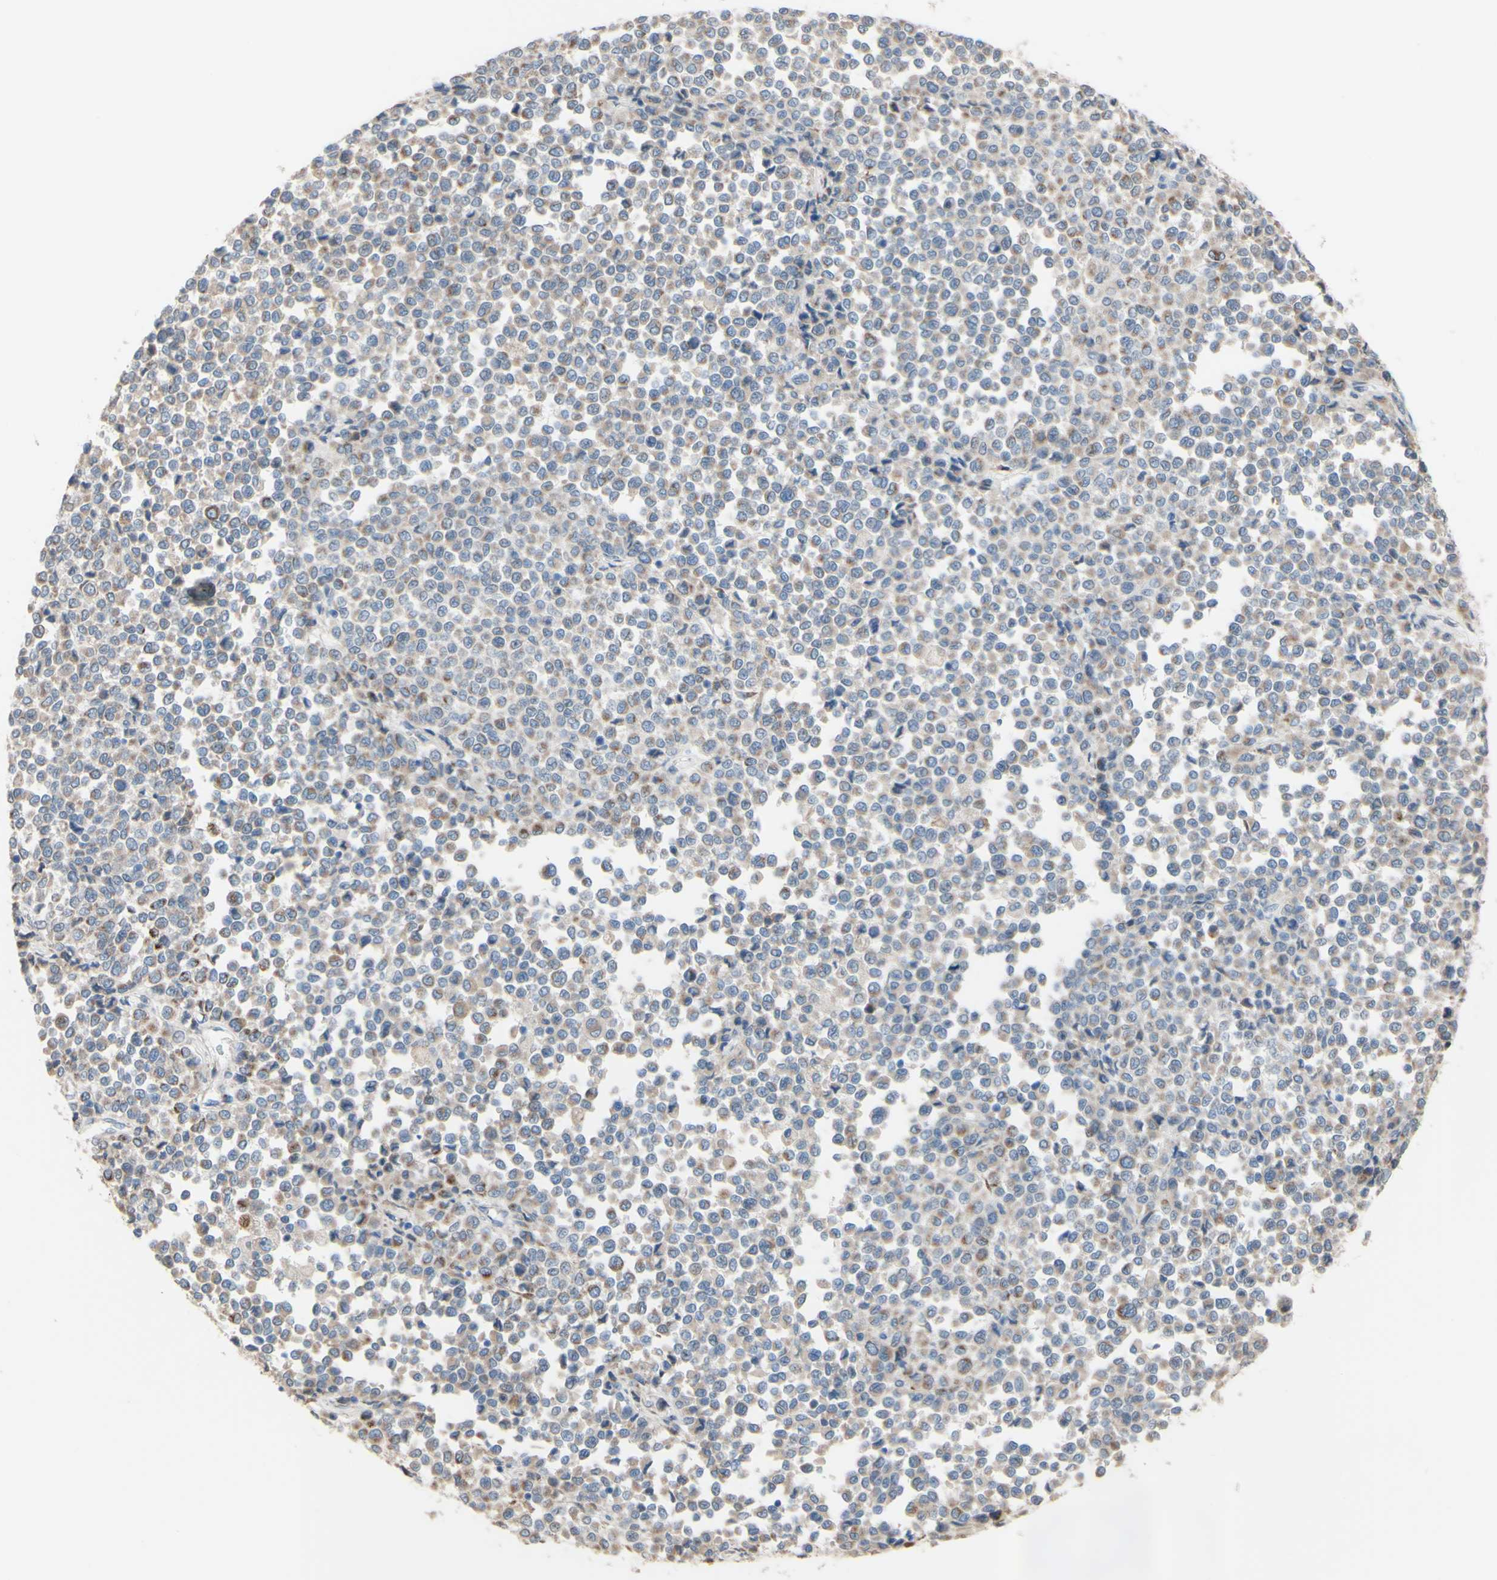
{"staining": {"intensity": "weak", "quantity": ">75%", "location": "cytoplasmic/membranous"}, "tissue": "melanoma", "cell_type": "Tumor cells", "image_type": "cancer", "snomed": [{"axis": "morphology", "description": "Malignant melanoma, Metastatic site"}, {"axis": "topography", "description": "Pancreas"}], "caption": "A brown stain shows weak cytoplasmic/membranous staining of a protein in malignant melanoma (metastatic site) tumor cells.", "gene": "AGPAT5", "patient": {"sex": "female", "age": 30}}